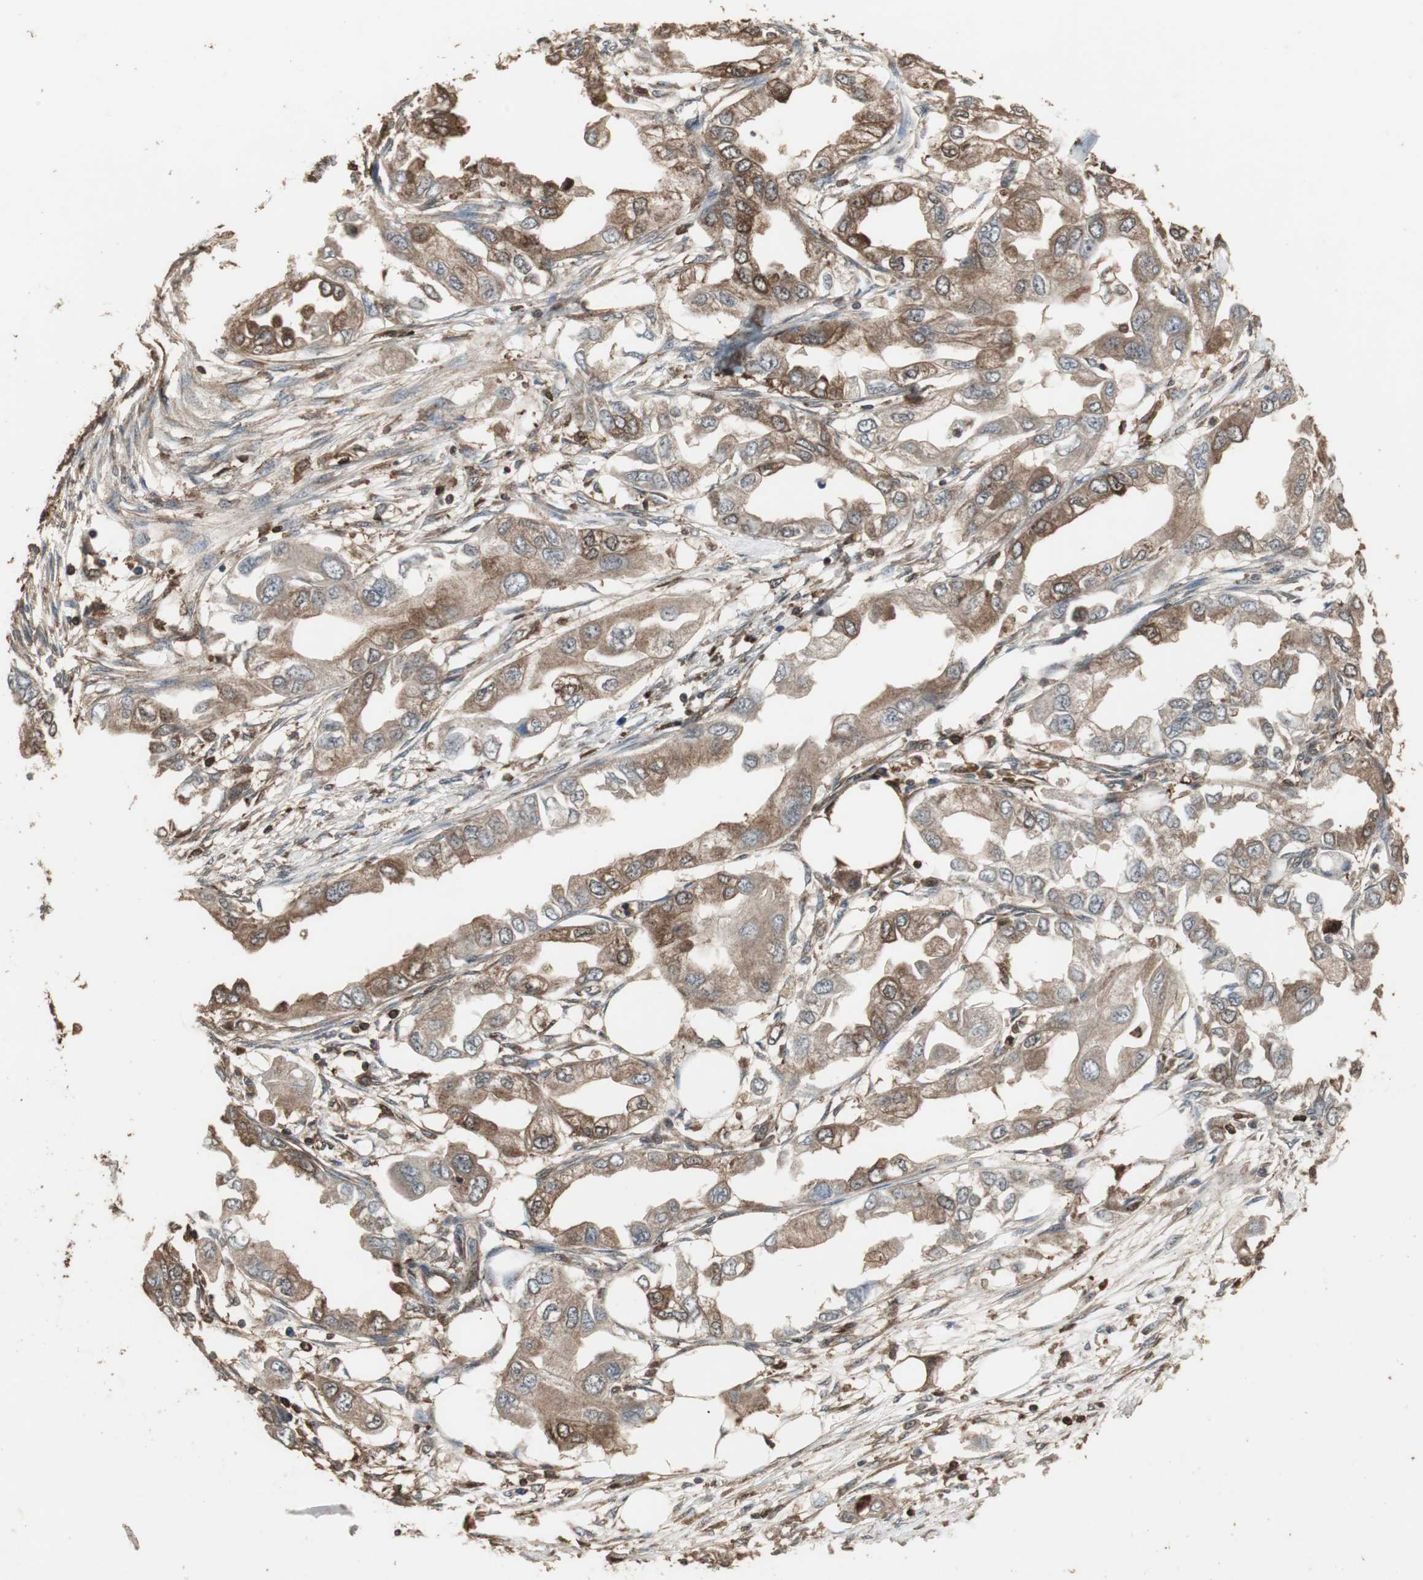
{"staining": {"intensity": "moderate", "quantity": ">75%", "location": "cytoplasmic/membranous"}, "tissue": "endometrial cancer", "cell_type": "Tumor cells", "image_type": "cancer", "snomed": [{"axis": "morphology", "description": "Adenocarcinoma, NOS"}, {"axis": "topography", "description": "Endometrium"}], "caption": "Endometrial cancer stained with DAB IHC reveals medium levels of moderate cytoplasmic/membranous positivity in about >75% of tumor cells. Nuclei are stained in blue.", "gene": "HPRT1", "patient": {"sex": "female", "age": 67}}